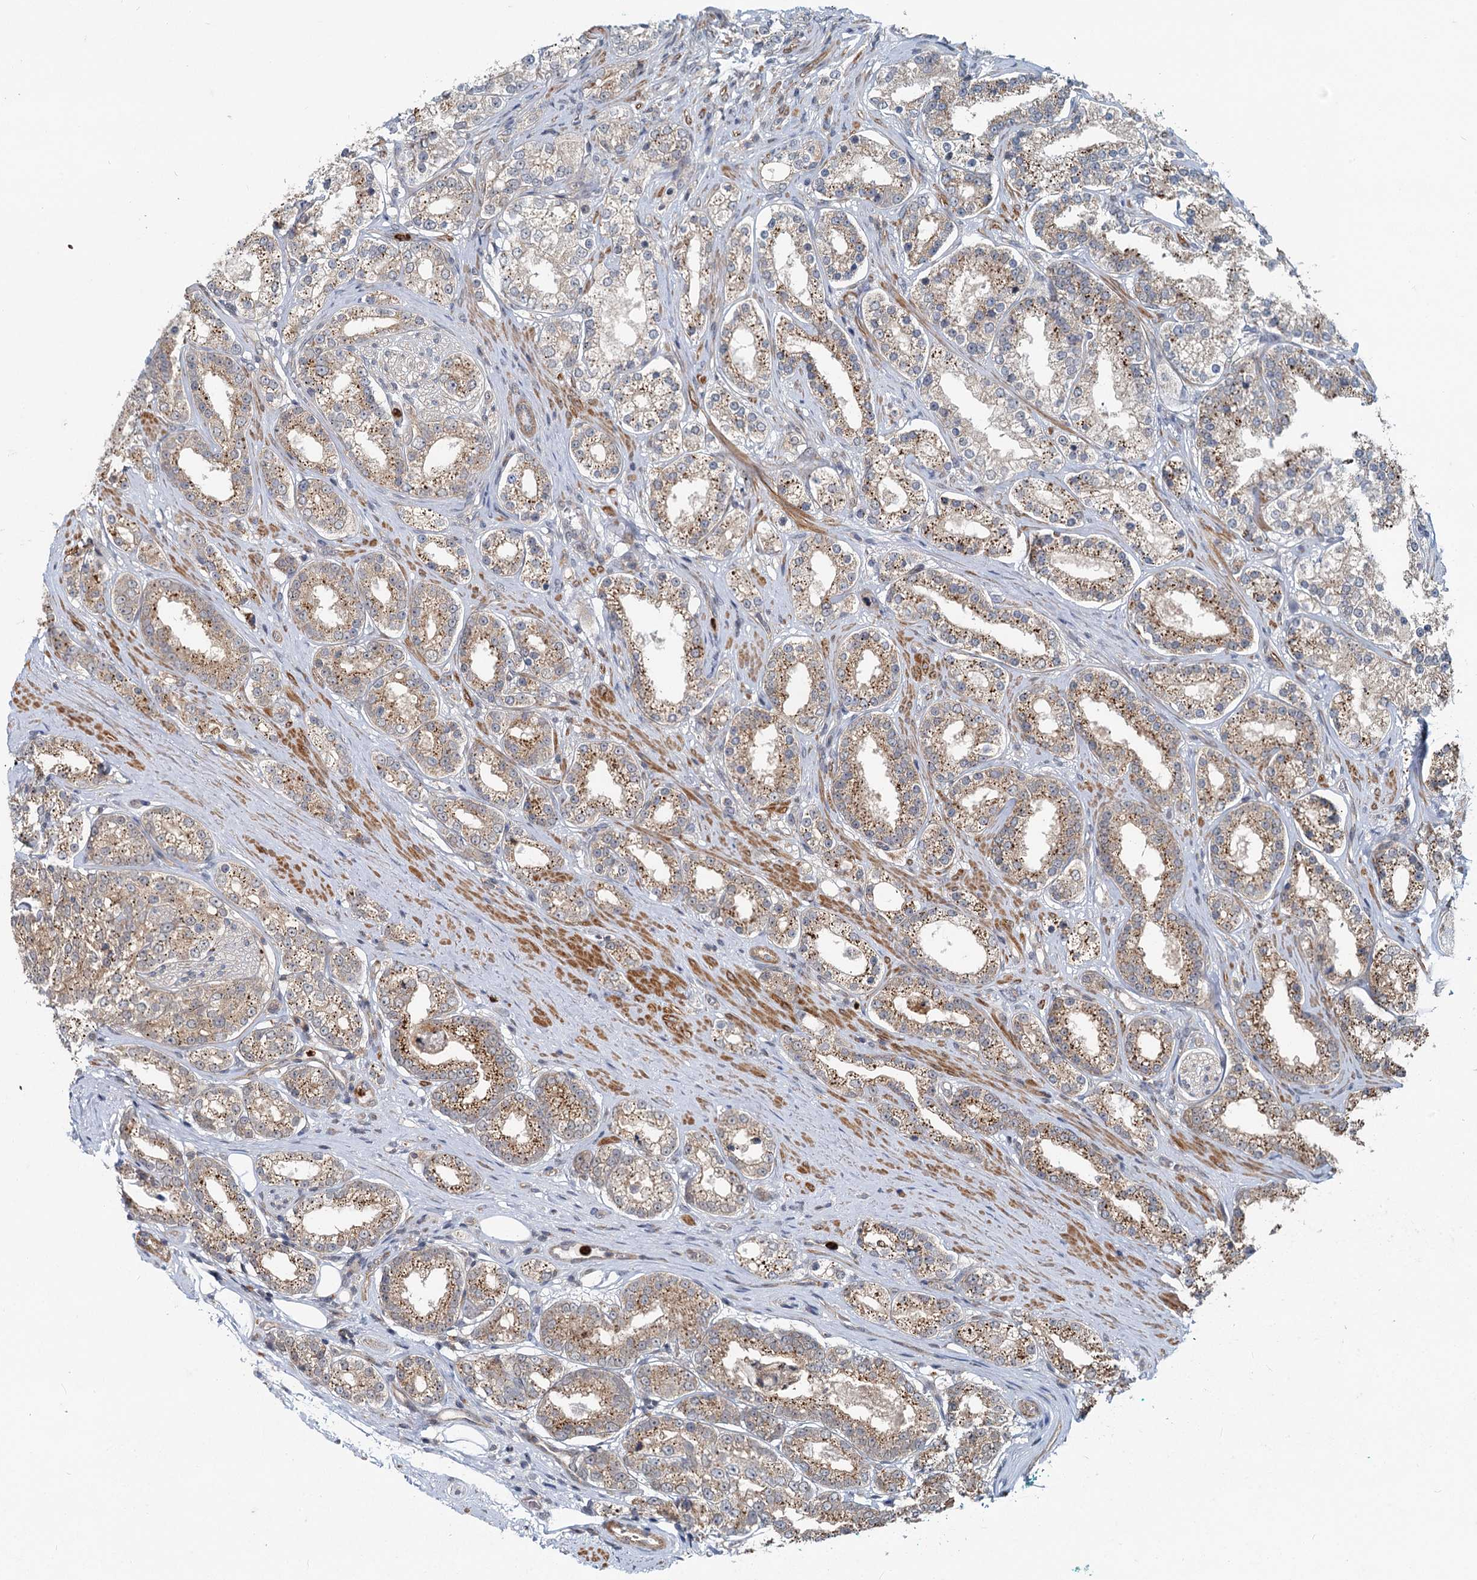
{"staining": {"intensity": "moderate", "quantity": ">75%", "location": "cytoplasmic/membranous"}, "tissue": "prostate cancer", "cell_type": "Tumor cells", "image_type": "cancer", "snomed": [{"axis": "morphology", "description": "Normal tissue, NOS"}, {"axis": "morphology", "description": "Adenocarcinoma, High grade"}, {"axis": "topography", "description": "Prostate"}], "caption": "Brown immunohistochemical staining in adenocarcinoma (high-grade) (prostate) shows moderate cytoplasmic/membranous staining in about >75% of tumor cells. (DAB = brown stain, brightfield microscopy at high magnification).", "gene": "ADCY2", "patient": {"sex": "male", "age": 83}}